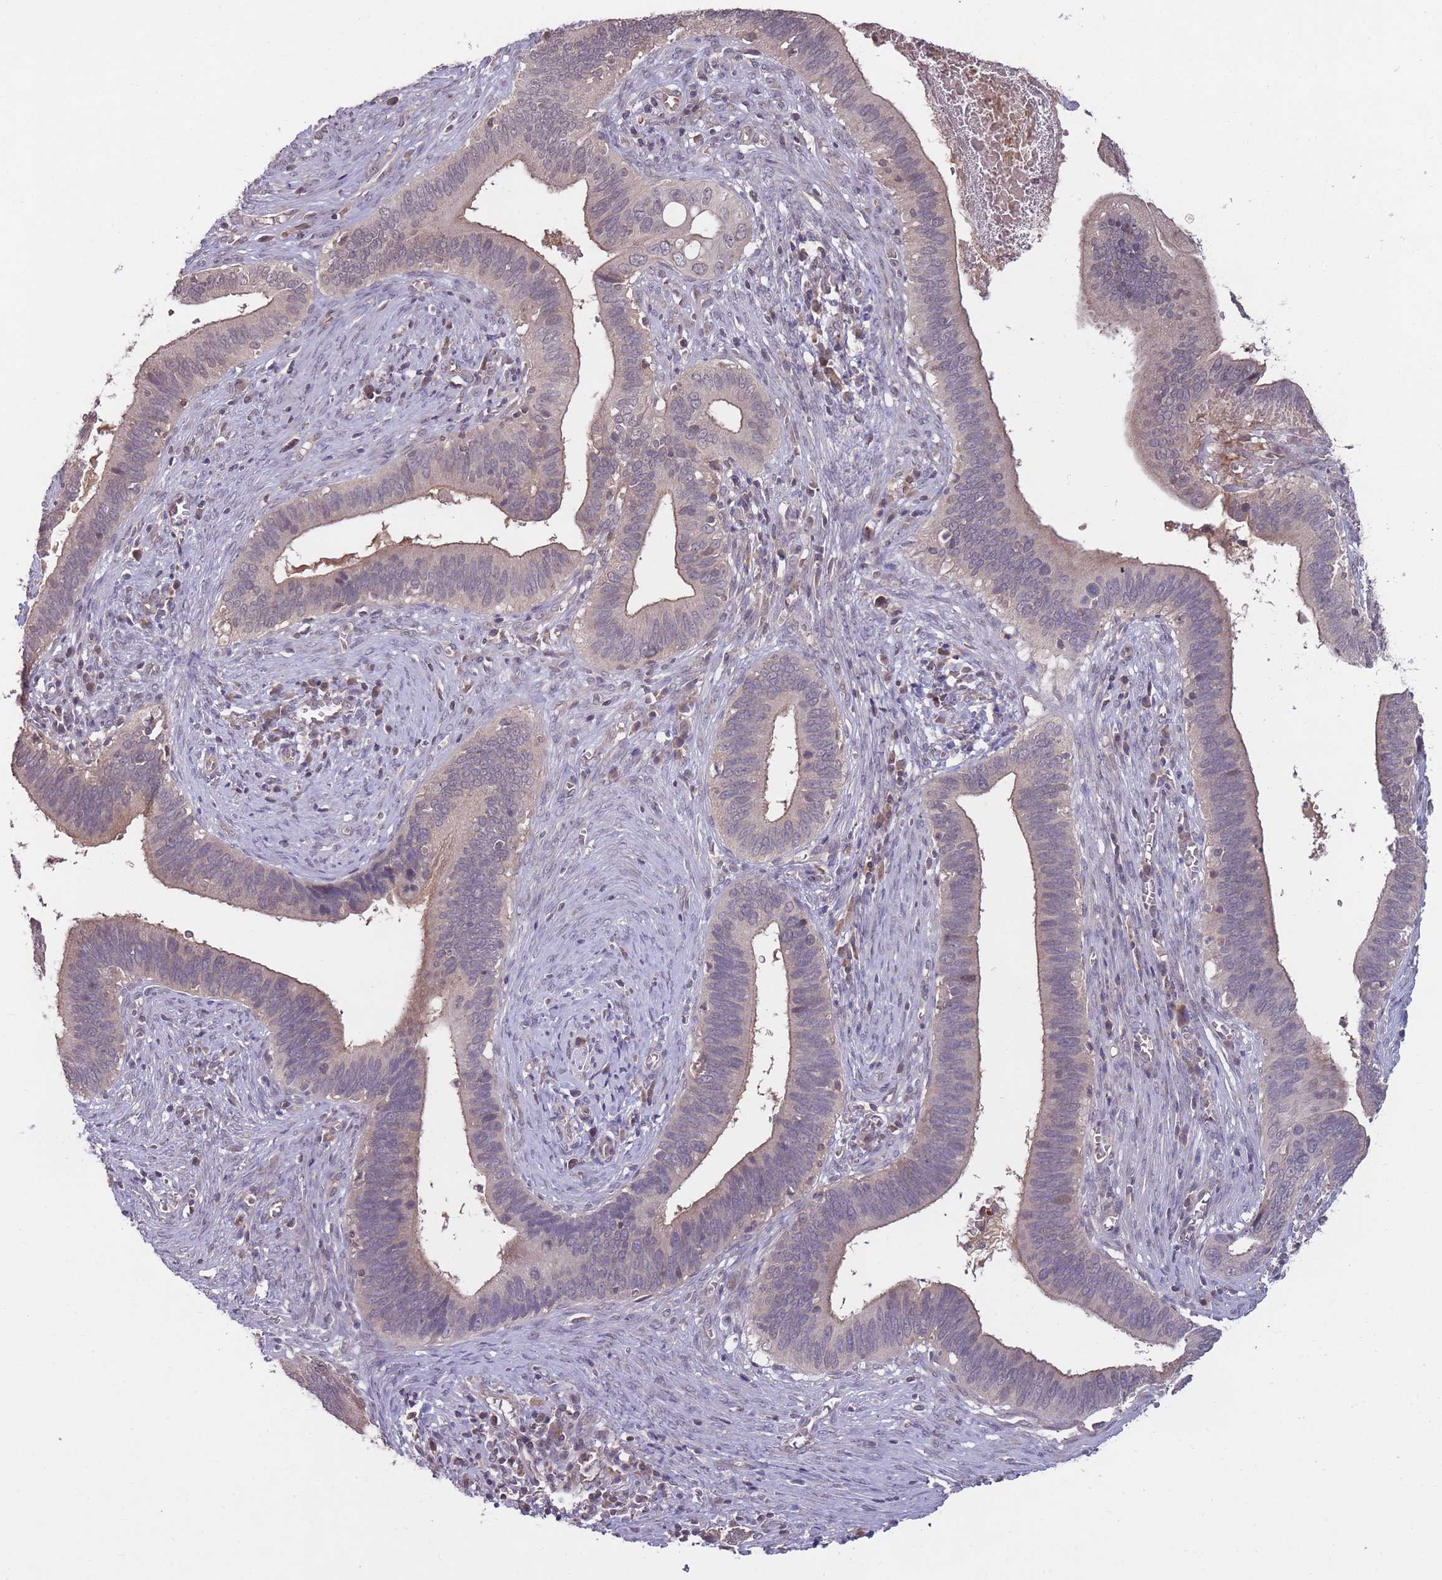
{"staining": {"intensity": "weak", "quantity": "<25%", "location": "cytoplasmic/membranous"}, "tissue": "cervical cancer", "cell_type": "Tumor cells", "image_type": "cancer", "snomed": [{"axis": "morphology", "description": "Adenocarcinoma, NOS"}, {"axis": "topography", "description": "Cervix"}], "caption": "High magnification brightfield microscopy of cervical adenocarcinoma stained with DAB (3,3'-diaminobenzidine) (brown) and counterstained with hematoxylin (blue): tumor cells show no significant positivity.", "gene": "ADCYAP1R1", "patient": {"sex": "female", "age": 42}}